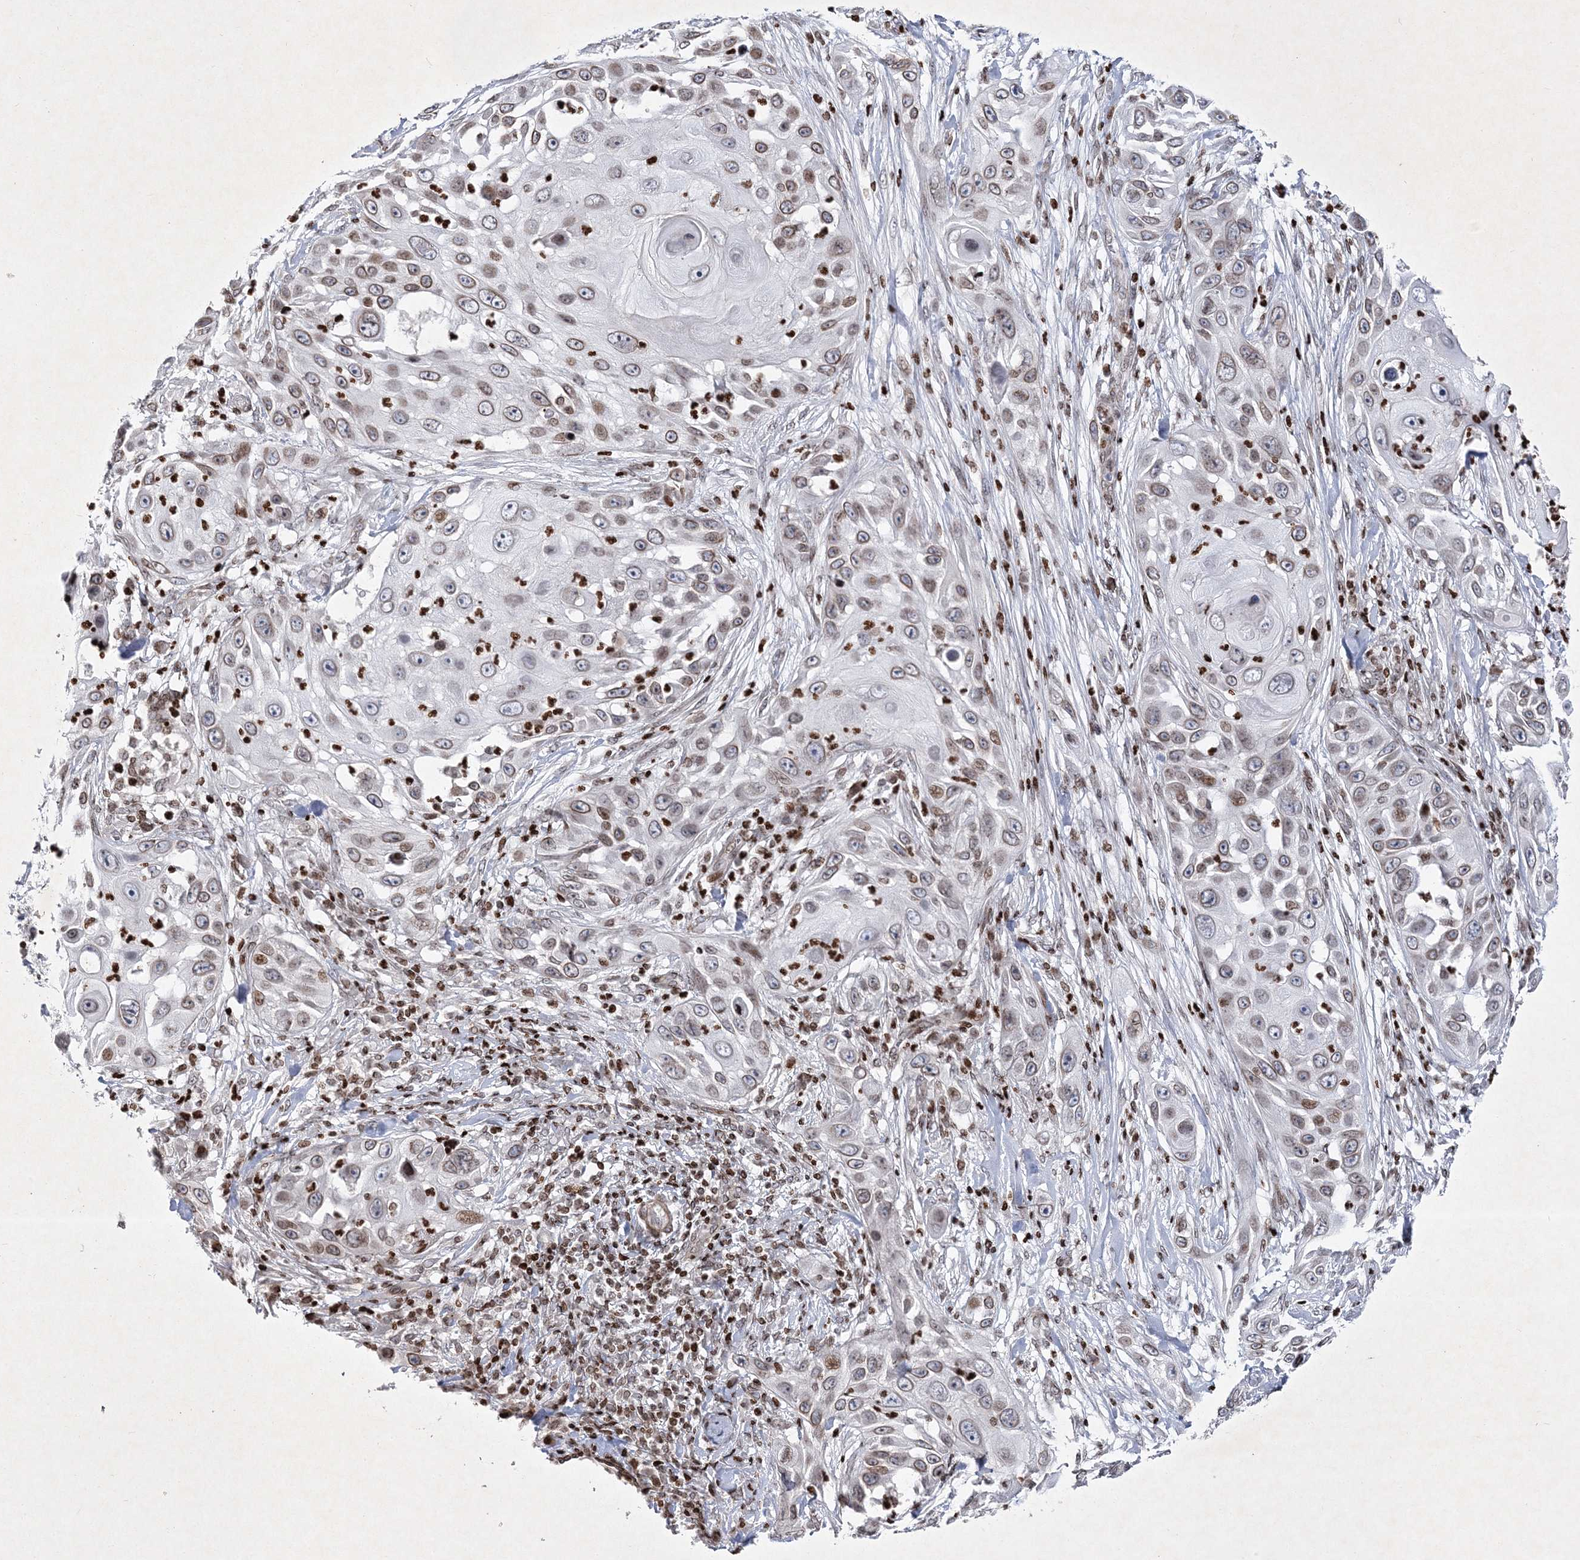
{"staining": {"intensity": "weak", "quantity": "<25%", "location": "cytoplasmic/membranous"}, "tissue": "skin cancer", "cell_type": "Tumor cells", "image_type": "cancer", "snomed": [{"axis": "morphology", "description": "Squamous cell carcinoma, NOS"}, {"axis": "topography", "description": "Skin"}], "caption": "IHC image of skin cancer stained for a protein (brown), which reveals no expression in tumor cells.", "gene": "SMIM29", "patient": {"sex": "female", "age": 44}}